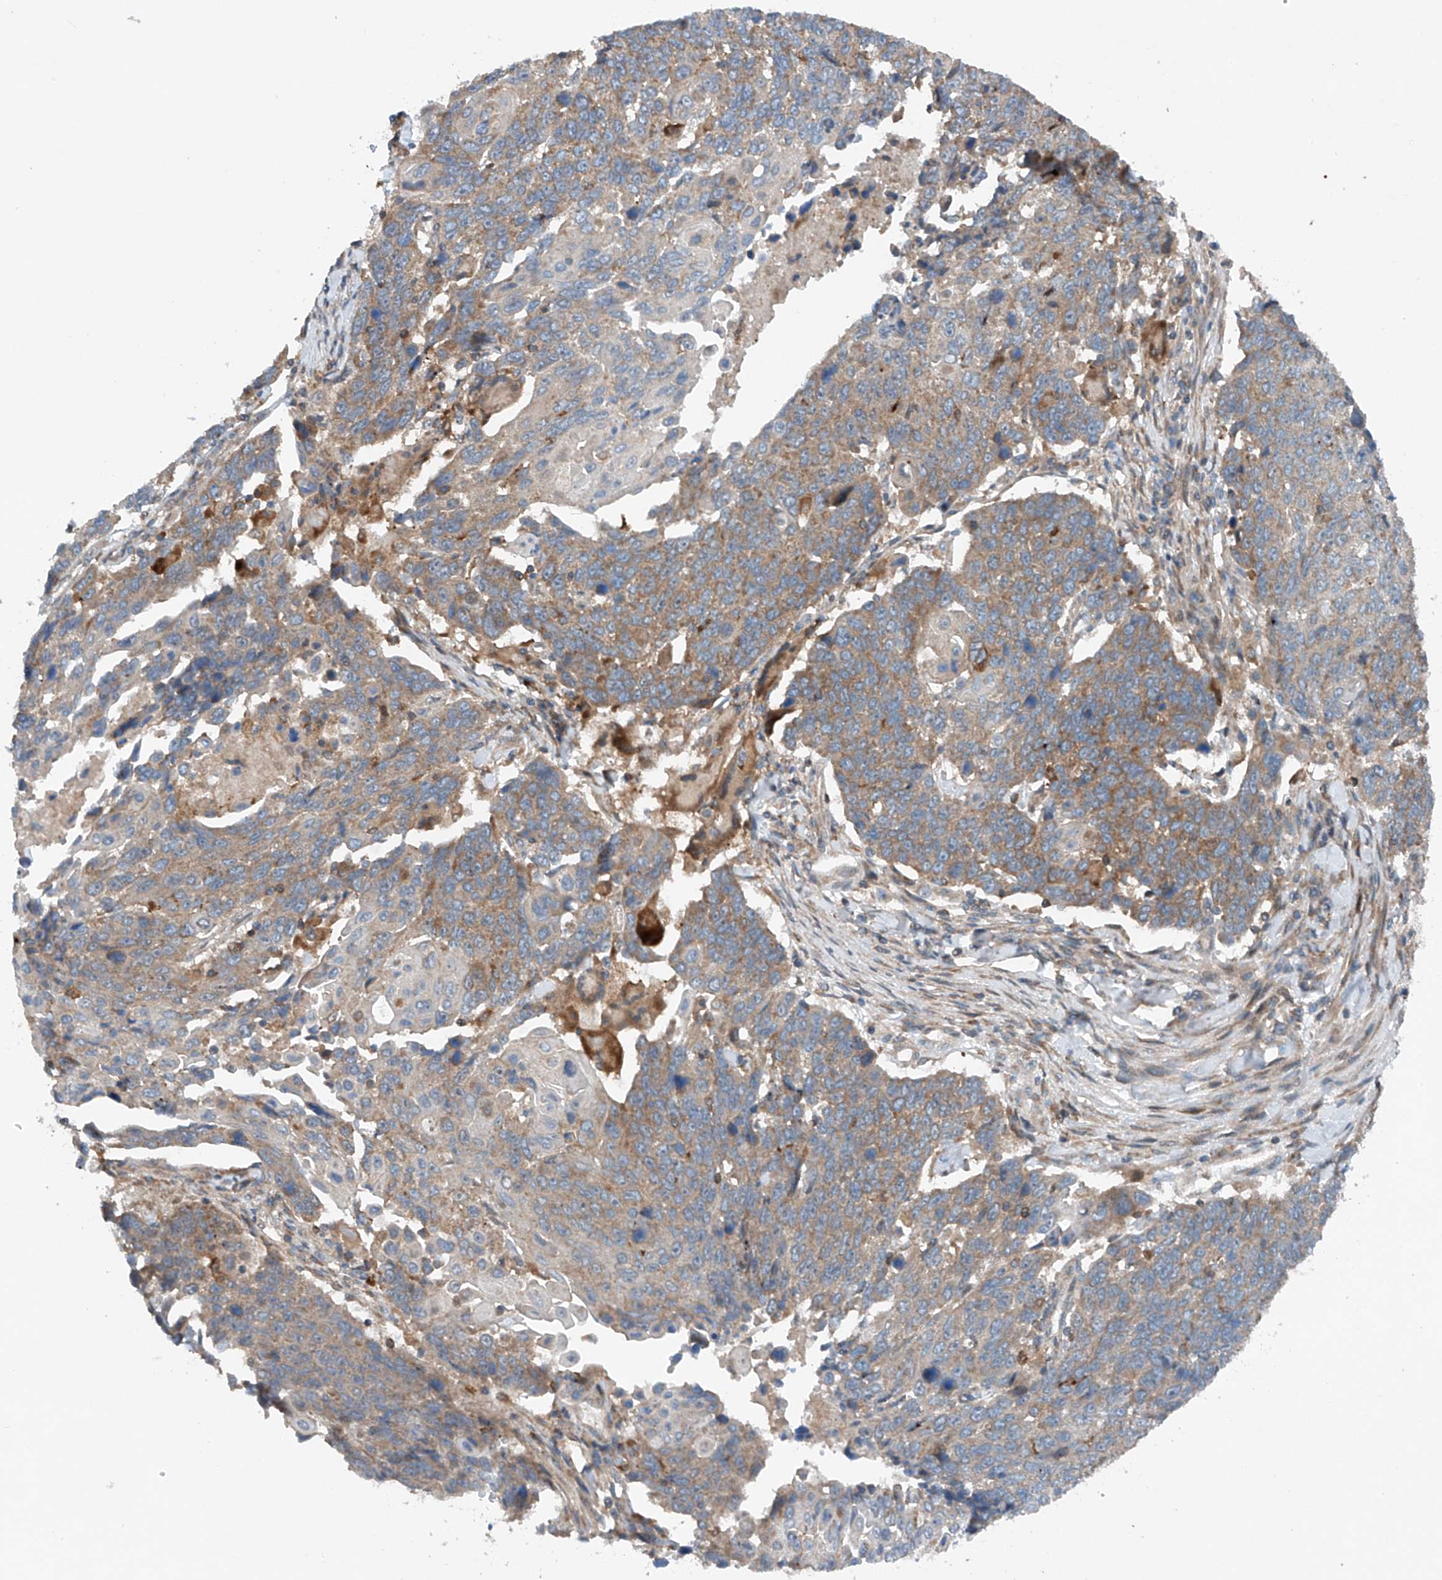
{"staining": {"intensity": "moderate", "quantity": ">75%", "location": "cytoplasmic/membranous"}, "tissue": "lung cancer", "cell_type": "Tumor cells", "image_type": "cancer", "snomed": [{"axis": "morphology", "description": "Squamous cell carcinoma, NOS"}, {"axis": "topography", "description": "Lung"}], "caption": "Tumor cells show moderate cytoplasmic/membranous positivity in about >75% of cells in lung cancer (squamous cell carcinoma).", "gene": "CEP85L", "patient": {"sex": "male", "age": 66}}